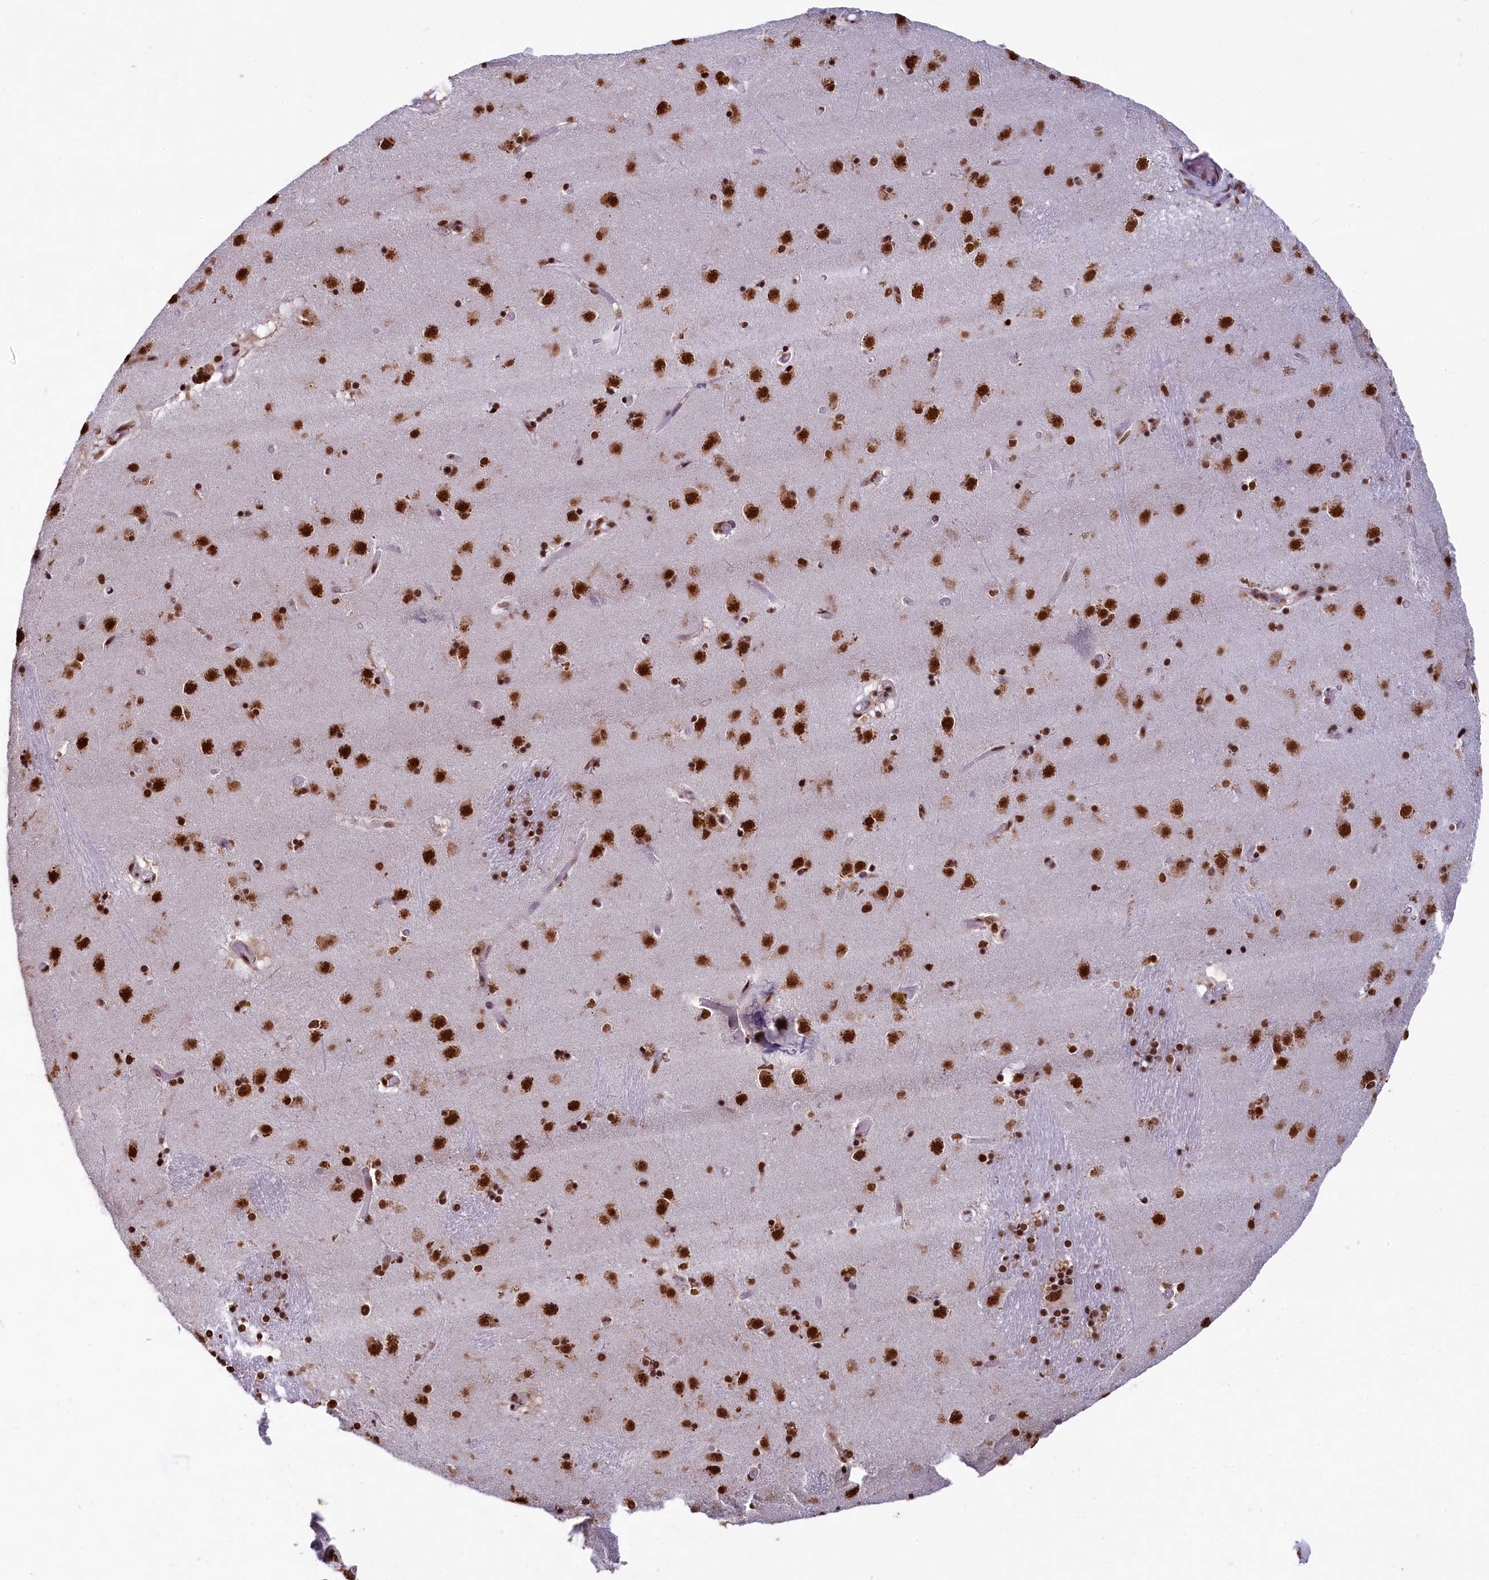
{"staining": {"intensity": "strong", "quantity": ">75%", "location": "cytoplasmic/membranous,nuclear"}, "tissue": "caudate", "cell_type": "Glial cells", "image_type": "normal", "snomed": [{"axis": "morphology", "description": "Normal tissue, NOS"}, {"axis": "topography", "description": "Lateral ventricle wall"}], "caption": "Protein staining reveals strong cytoplasmic/membranous,nuclear expression in about >75% of glial cells in benign caudate. (brown staining indicates protein expression, while blue staining denotes nuclei).", "gene": "SNRPD2", "patient": {"sex": "male", "age": 70}}